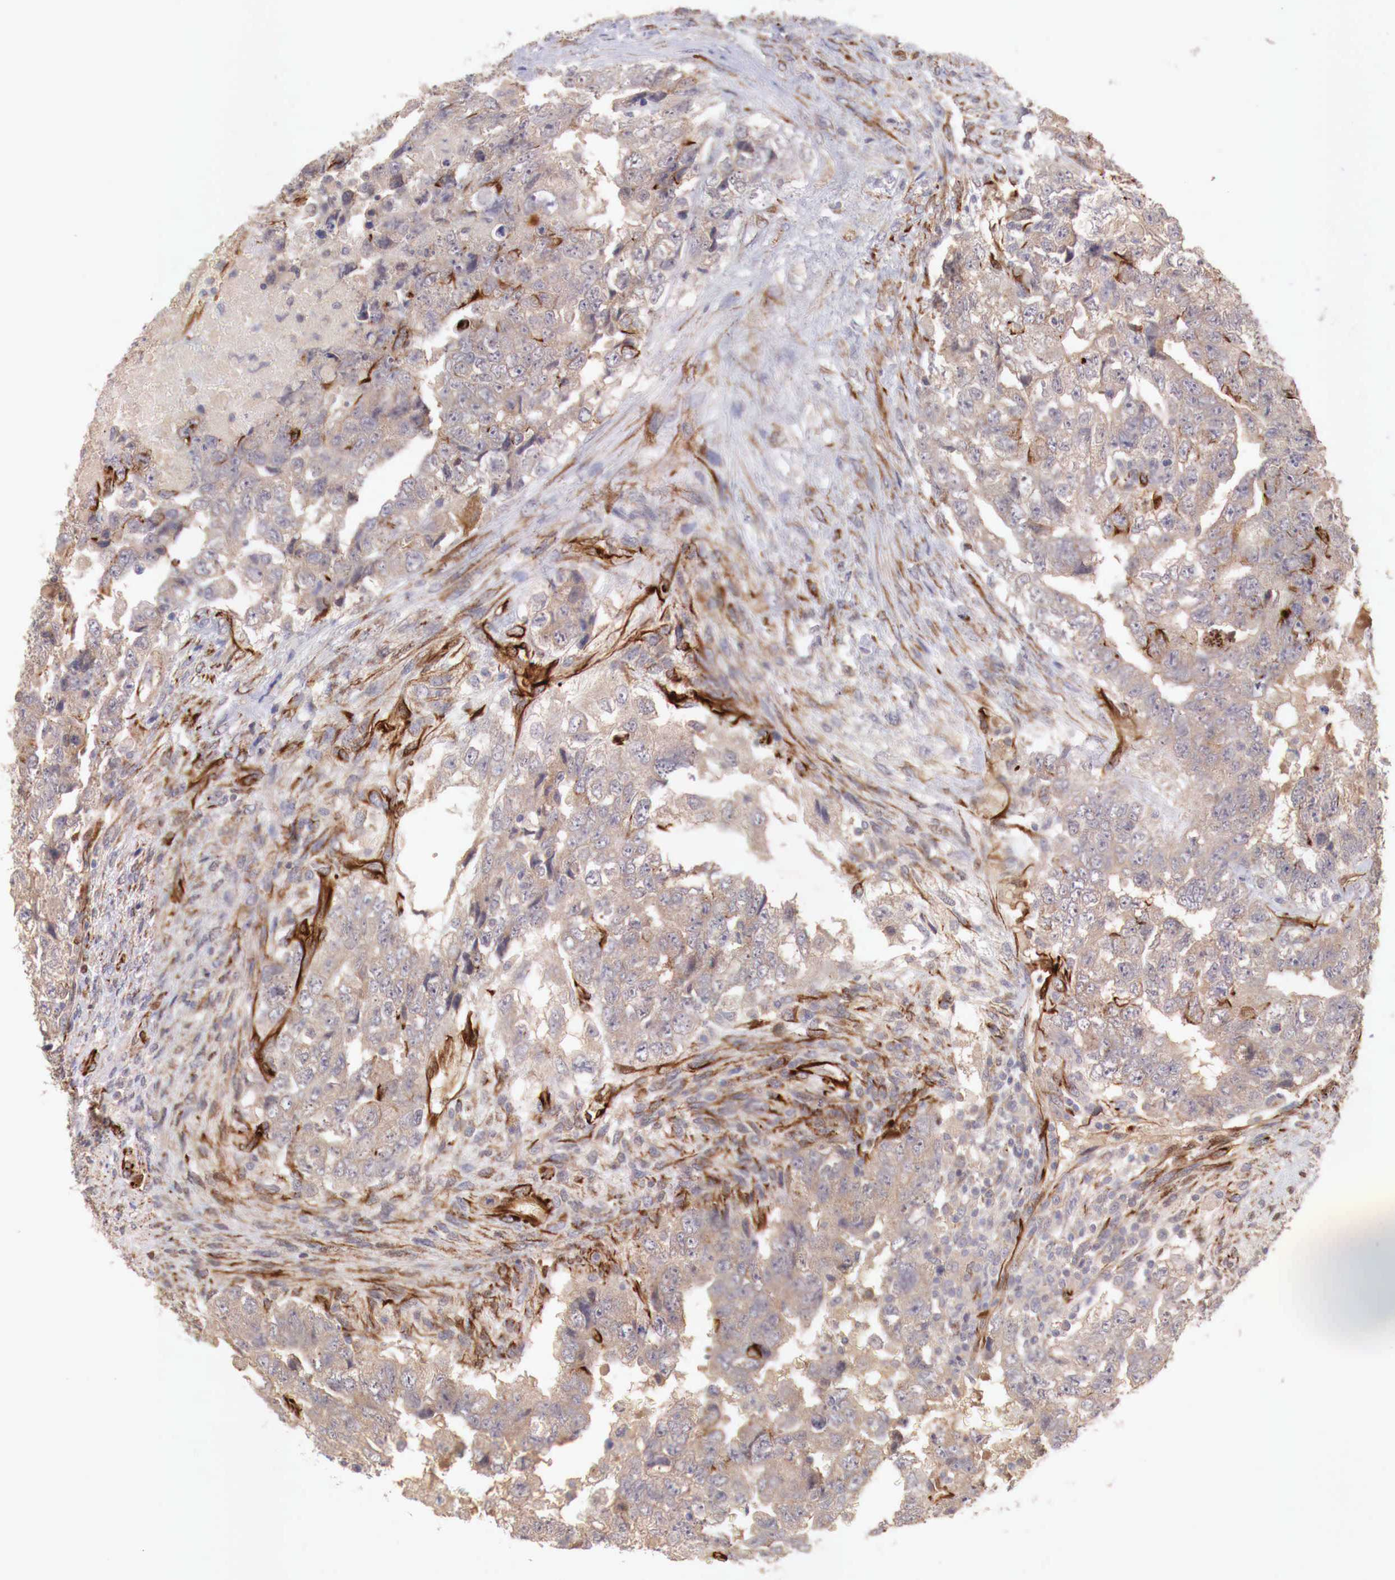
{"staining": {"intensity": "negative", "quantity": "none", "location": "none"}, "tissue": "testis cancer", "cell_type": "Tumor cells", "image_type": "cancer", "snomed": [{"axis": "morphology", "description": "Carcinoma, Embryonal, NOS"}, {"axis": "topography", "description": "Testis"}], "caption": "Tumor cells are negative for brown protein staining in testis cancer.", "gene": "WT1", "patient": {"sex": "male", "age": 36}}